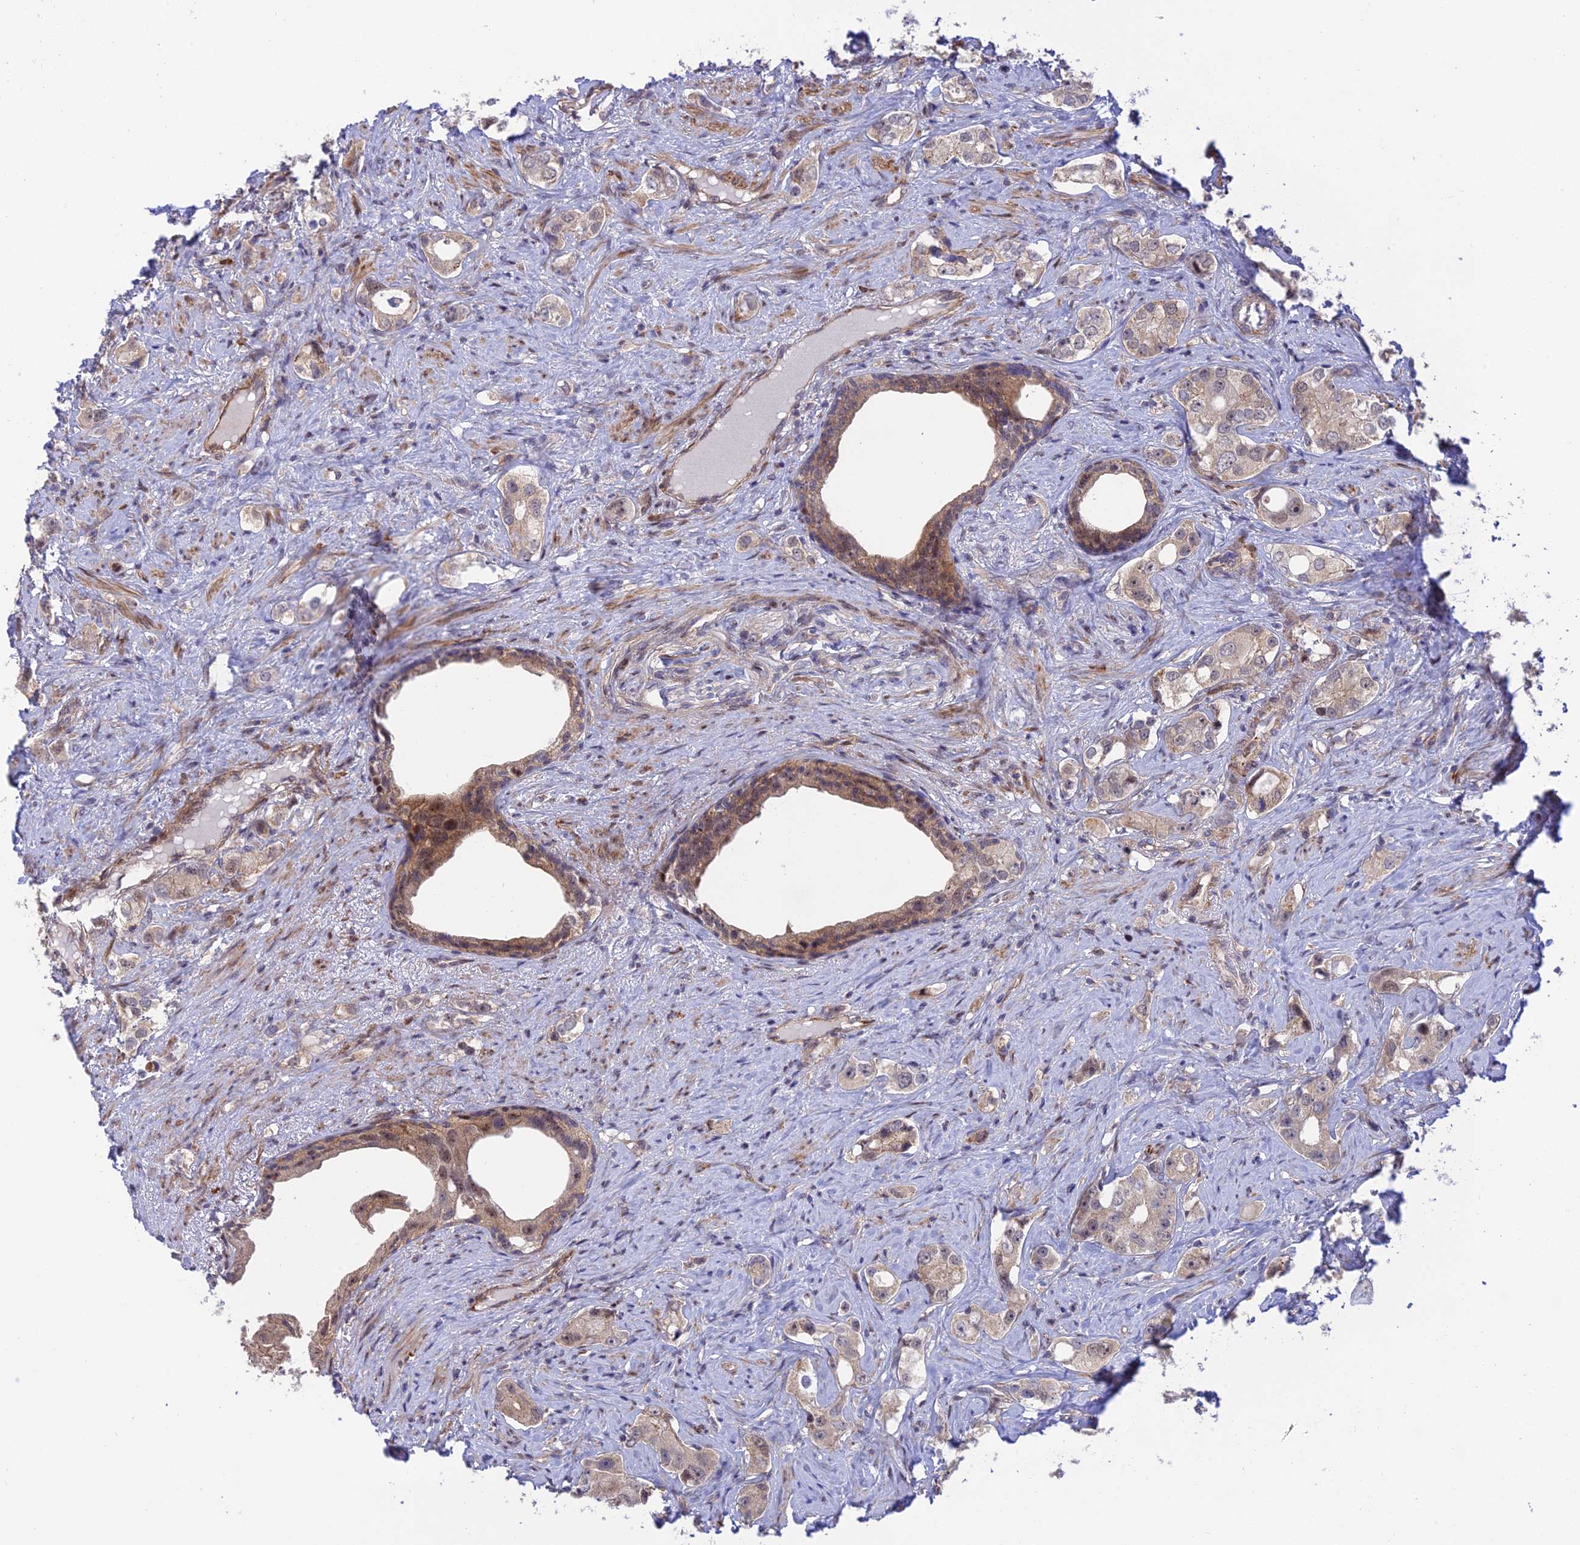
{"staining": {"intensity": "weak", "quantity": "25%-75%", "location": "nuclear"}, "tissue": "prostate cancer", "cell_type": "Tumor cells", "image_type": "cancer", "snomed": [{"axis": "morphology", "description": "Adenocarcinoma, High grade"}, {"axis": "topography", "description": "Prostate"}], "caption": "Human prostate high-grade adenocarcinoma stained for a protein (brown) demonstrates weak nuclear positive positivity in about 25%-75% of tumor cells.", "gene": "ZNF584", "patient": {"sex": "male", "age": 63}}